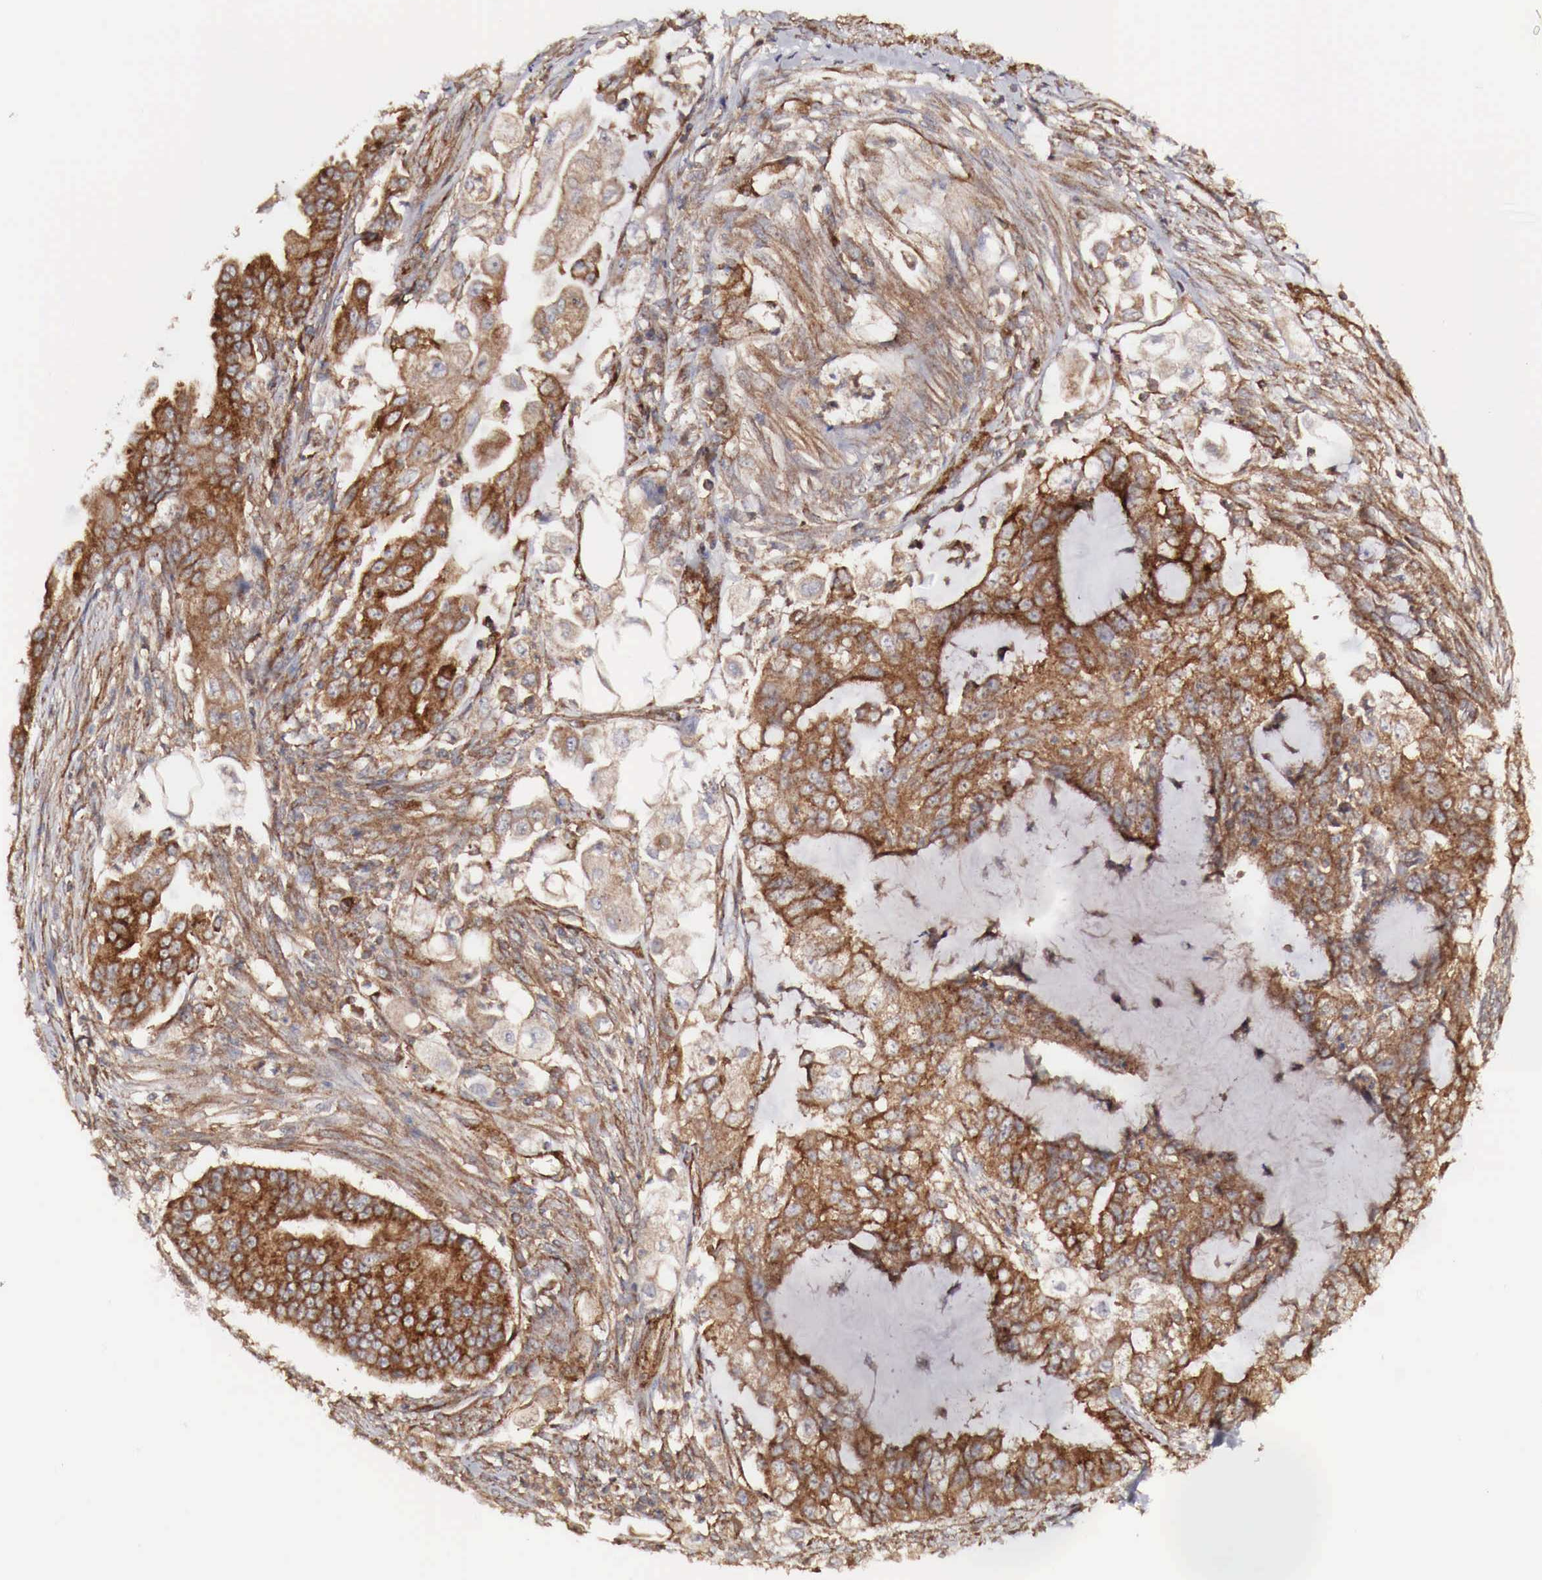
{"staining": {"intensity": "moderate", "quantity": ">75%", "location": "cytoplasmic/membranous"}, "tissue": "endometrial cancer", "cell_type": "Tumor cells", "image_type": "cancer", "snomed": [{"axis": "morphology", "description": "Adenocarcinoma, NOS"}, {"axis": "topography", "description": "Endometrium"}], "caption": "Endometrial cancer was stained to show a protein in brown. There is medium levels of moderate cytoplasmic/membranous positivity in about >75% of tumor cells.", "gene": "ARMCX4", "patient": {"sex": "female", "age": 75}}